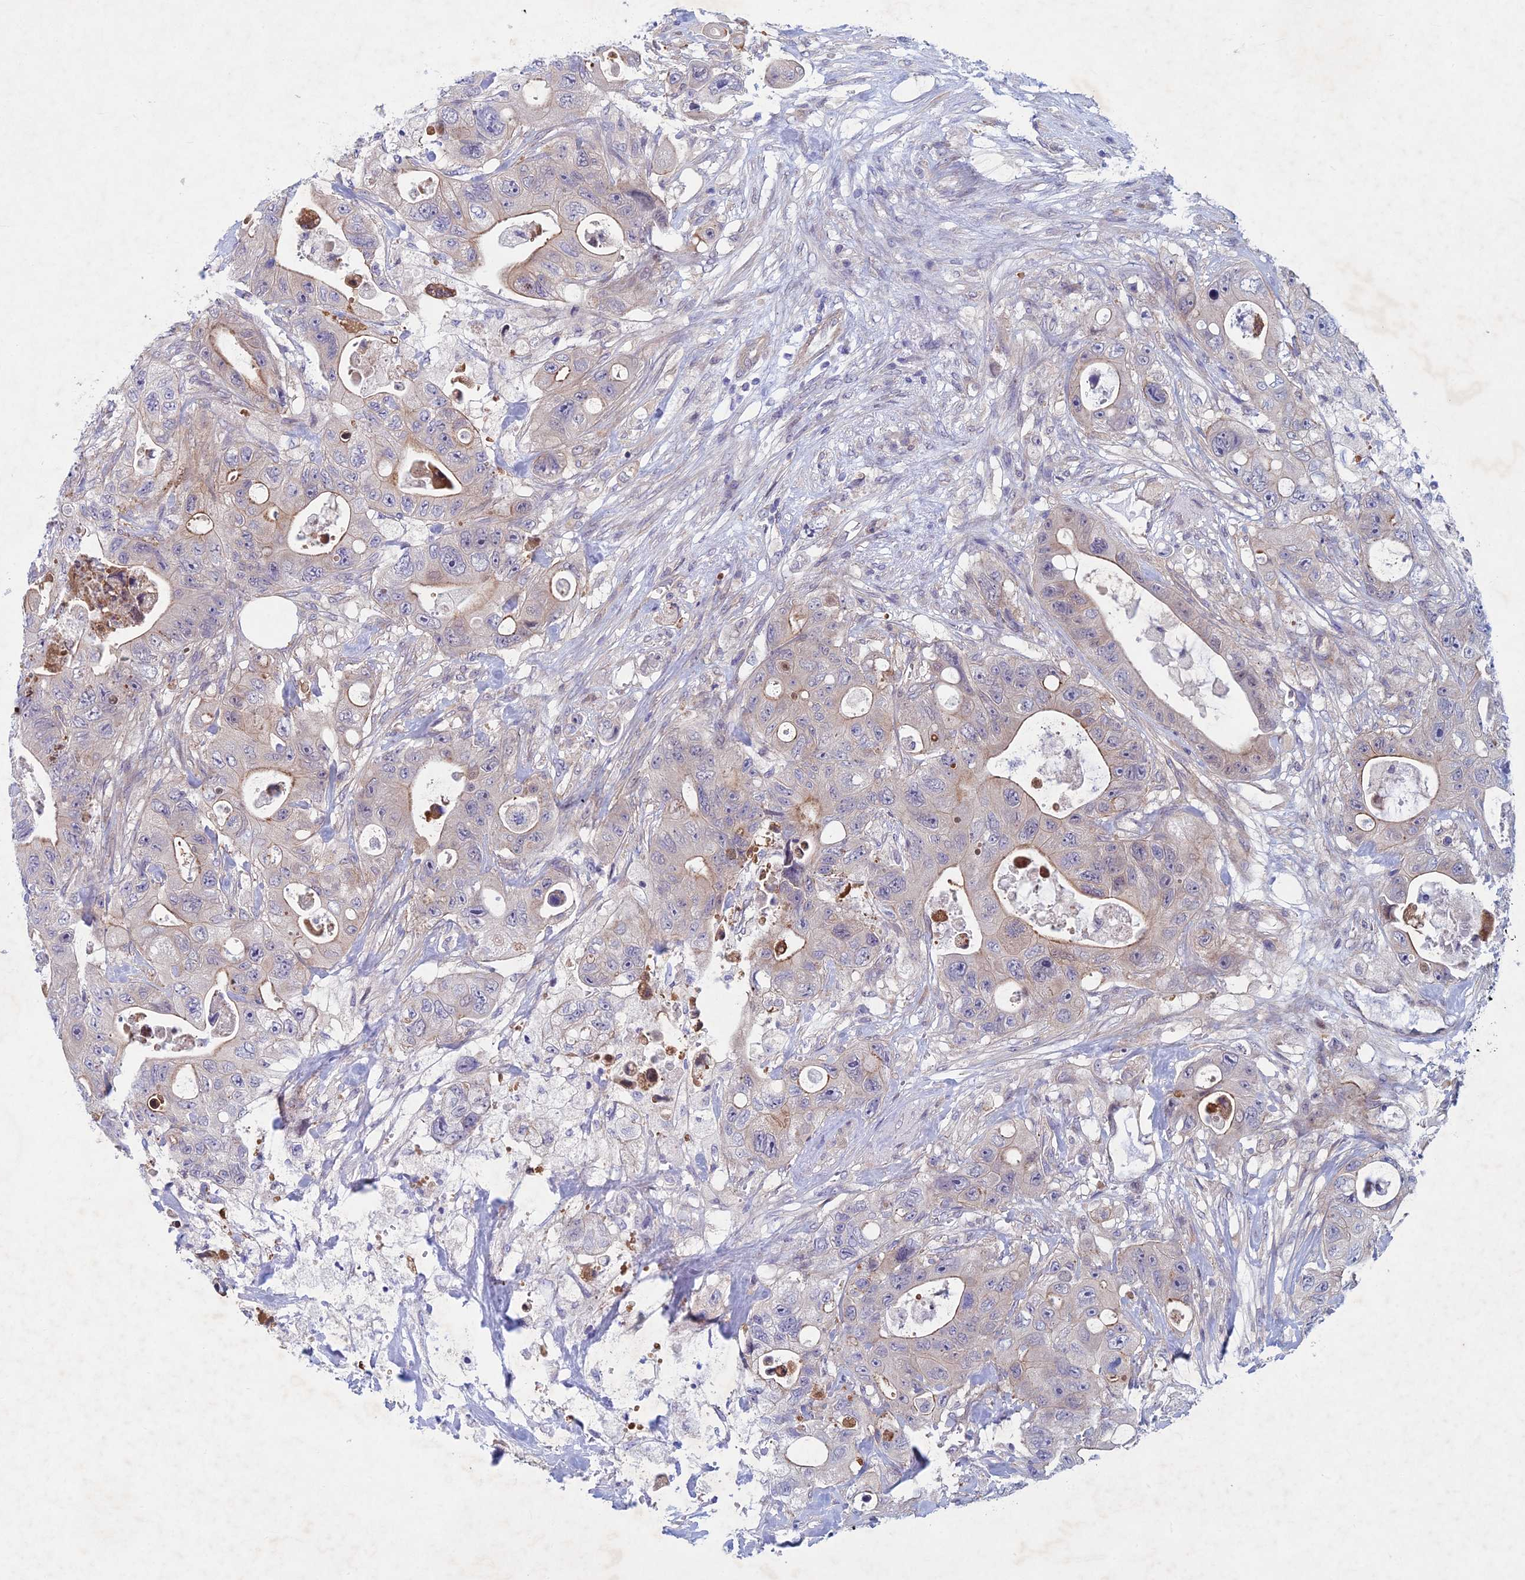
{"staining": {"intensity": "weak", "quantity": "<25%", "location": "cytoplasmic/membranous"}, "tissue": "colorectal cancer", "cell_type": "Tumor cells", "image_type": "cancer", "snomed": [{"axis": "morphology", "description": "Adenocarcinoma, NOS"}, {"axis": "topography", "description": "Colon"}], "caption": "This is an immunohistochemistry histopathology image of colorectal adenocarcinoma. There is no positivity in tumor cells.", "gene": "PTHLH", "patient": {"sex": "female", "age": 46}}